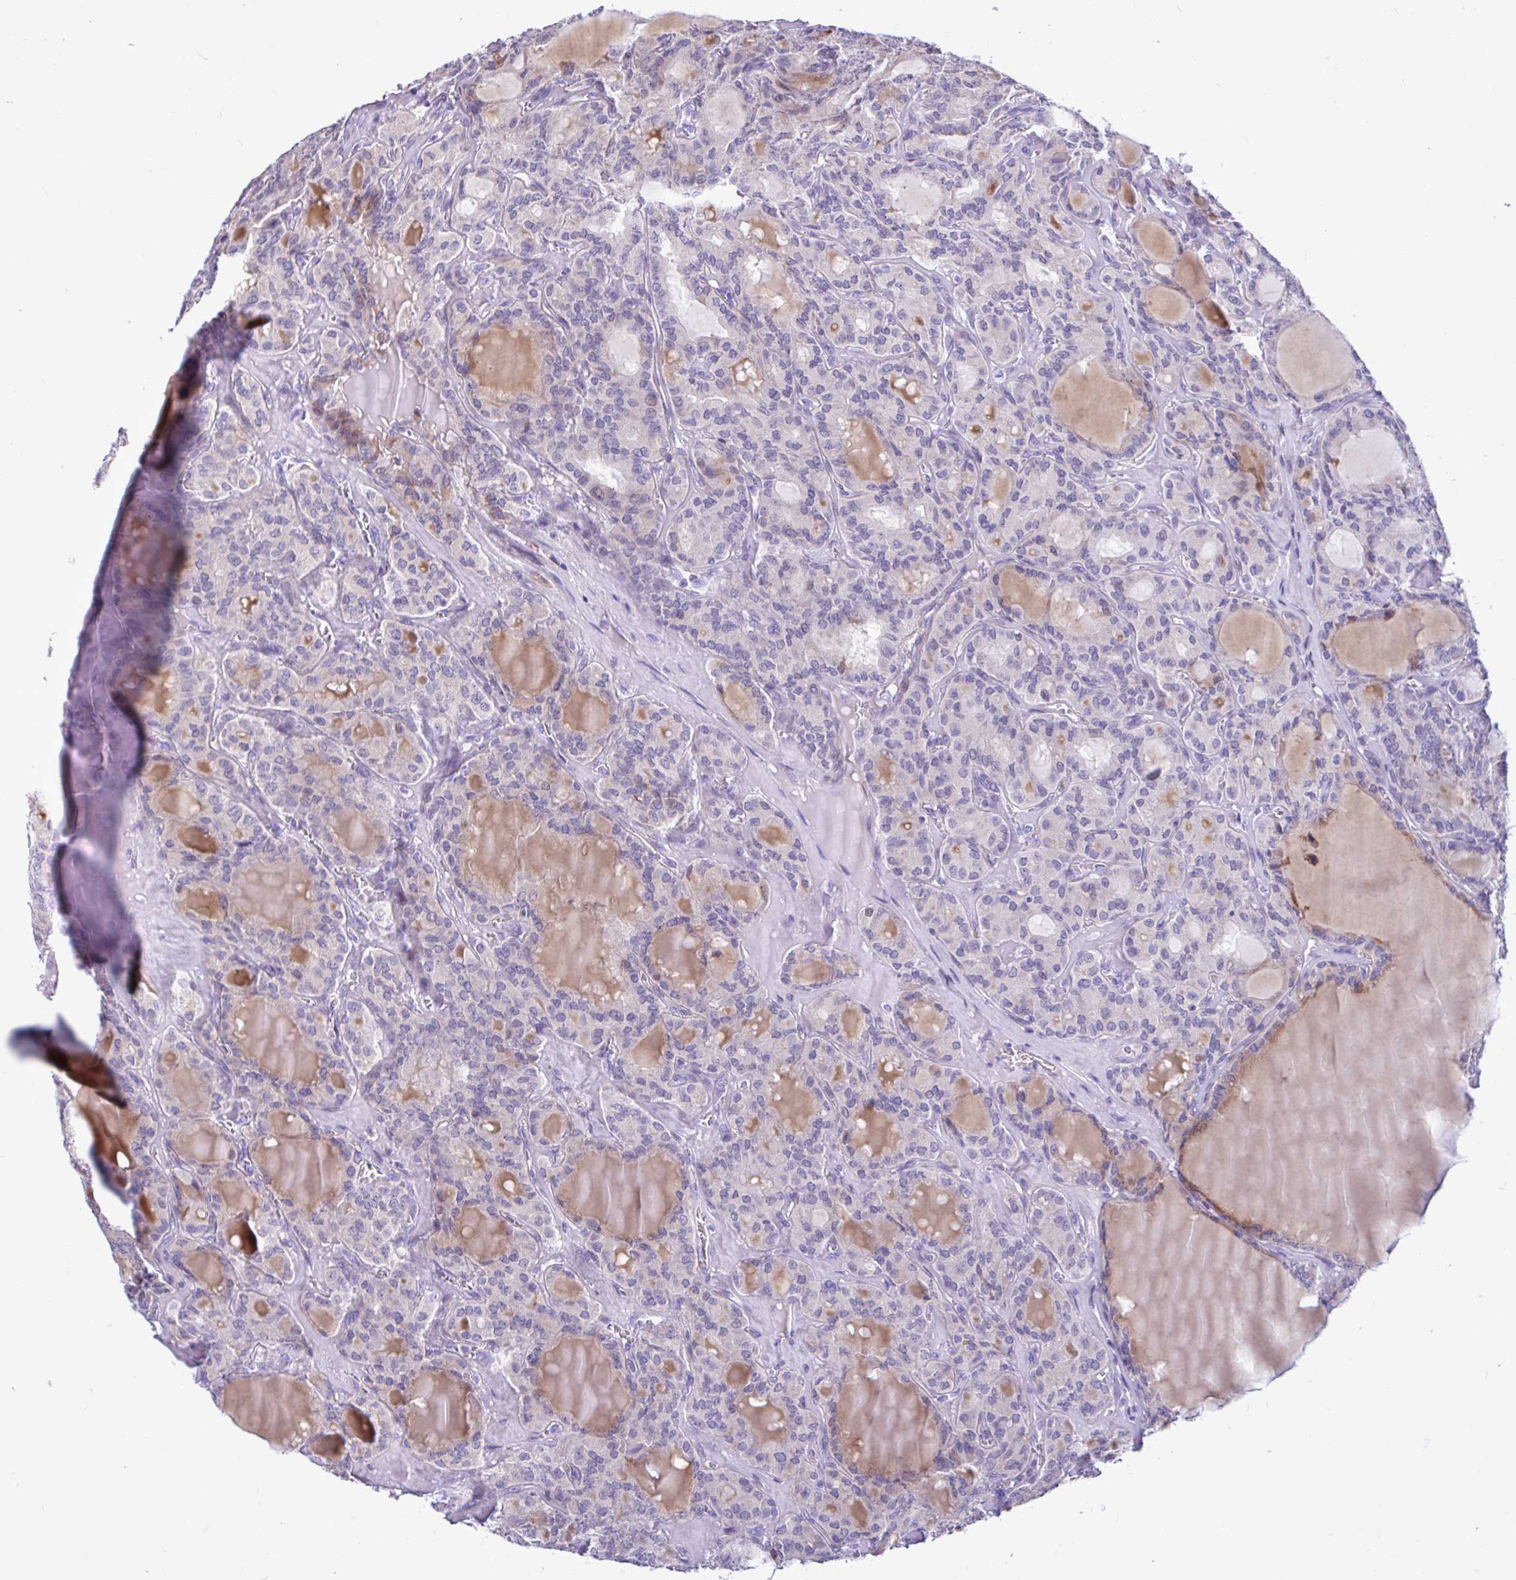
{"staining": {"intensity": "negative", "quantity": "none", "location": "none"}, "tissue": "thyroid cancer", "cell_type": "Tumor cells", "image_type": "cancer", "snomed": [{"axis": "morphology", "description": "Papillary adenocarcinoma, NOS"}, {"axis": "topography", "description": "Thyroid gland"}], "caption": "Thyroid cancer (papillary adenocarcinoma) stained for a protein using immunohistochemistry demonstrates no expression tumor cells.", "gene": "NBPF3", "patient": {"sex": "male", "age": 87}}